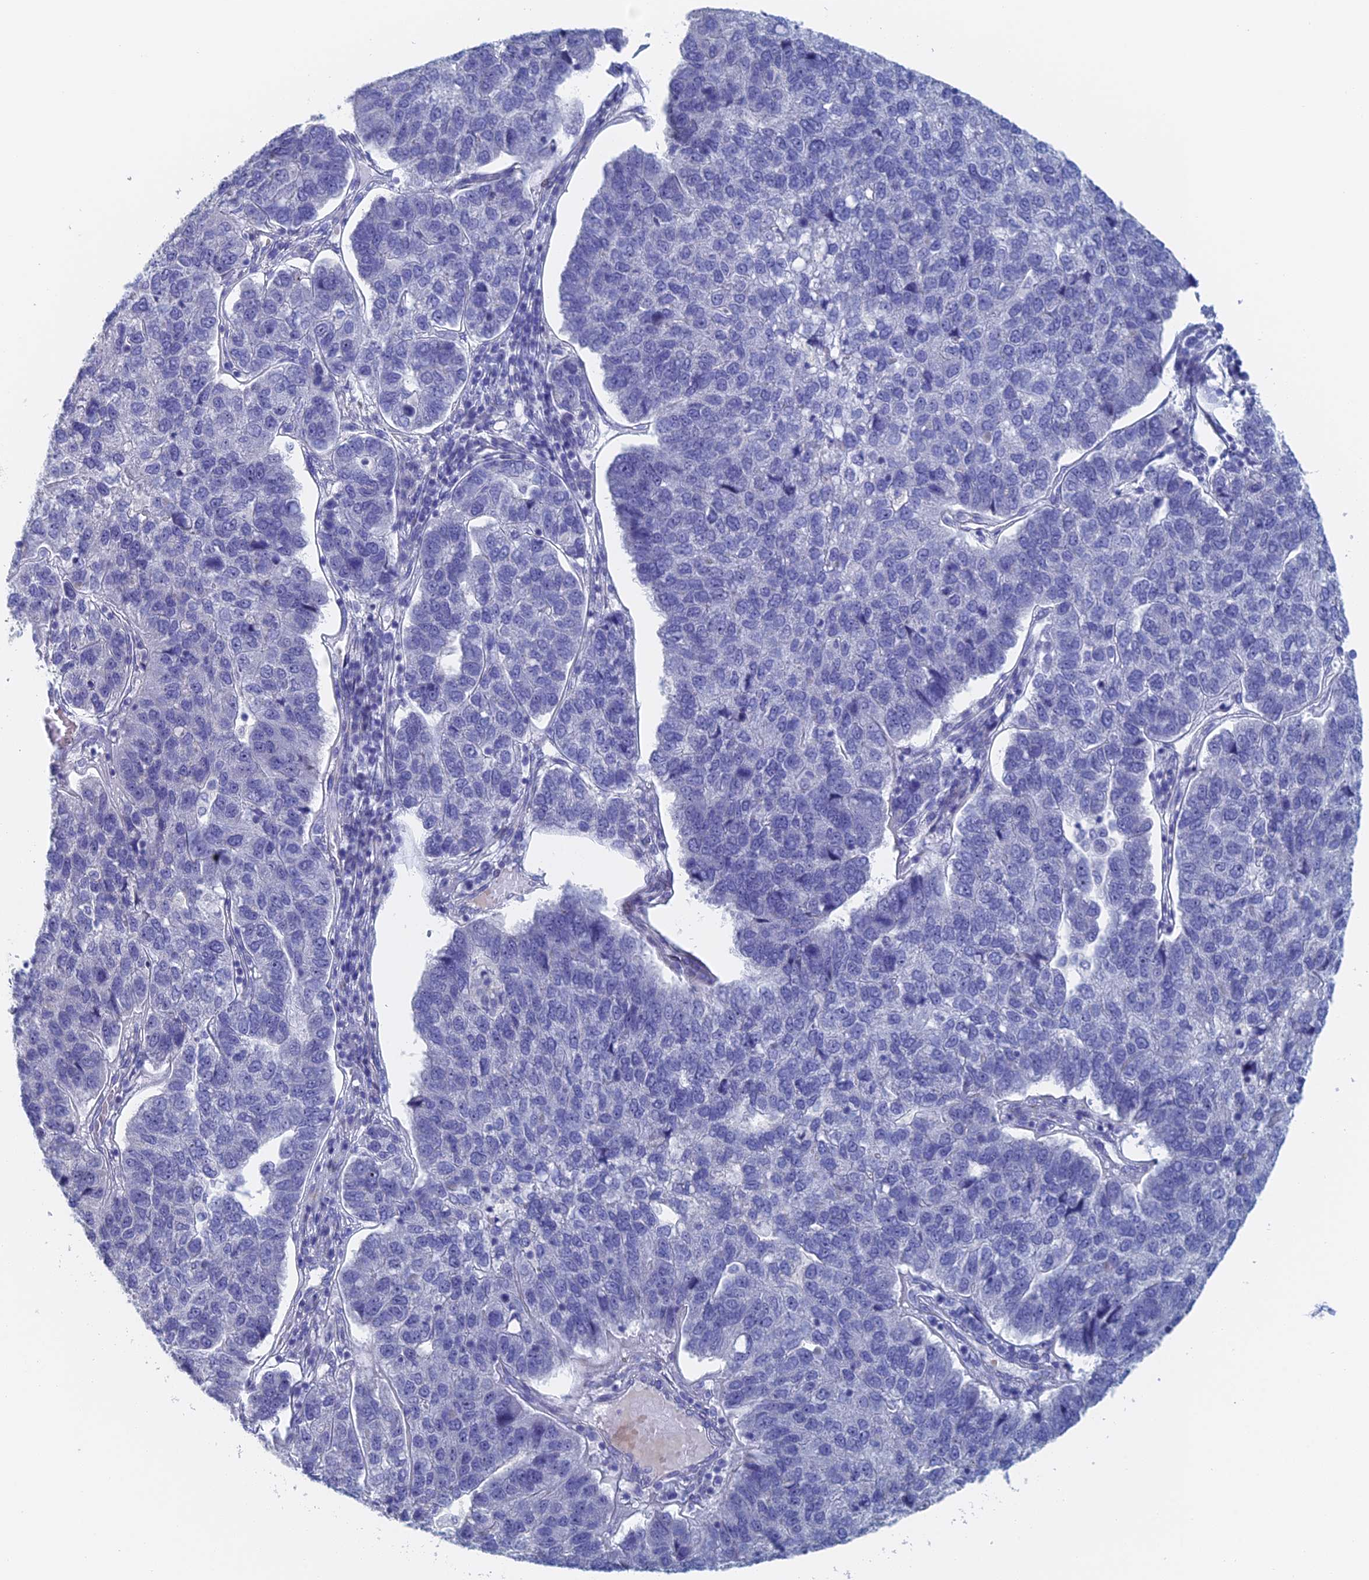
{"staining": {"intensity": "negative", "quantity": "none", "location": "none"}, "tissue": "pancreatic cancer", "cell_type": "Tumor cells", "image_type": "cancer", "snomed": [{"axis": "morphology", "description": "Adenocarcinoma, NOS"}, {"axis": "topography", "description": "Pancreas"}], "caption": "Tumor cells show no significant protein expression in pancreatic cancer. Brightfield microscopy of IHC stained with DAB (3,3'-diaminobenzidine) (brown) and hematoxylin (blue), captured at high magnification.", "gene": "DRGX", "patient": {"sex": "female", "age": 61}}